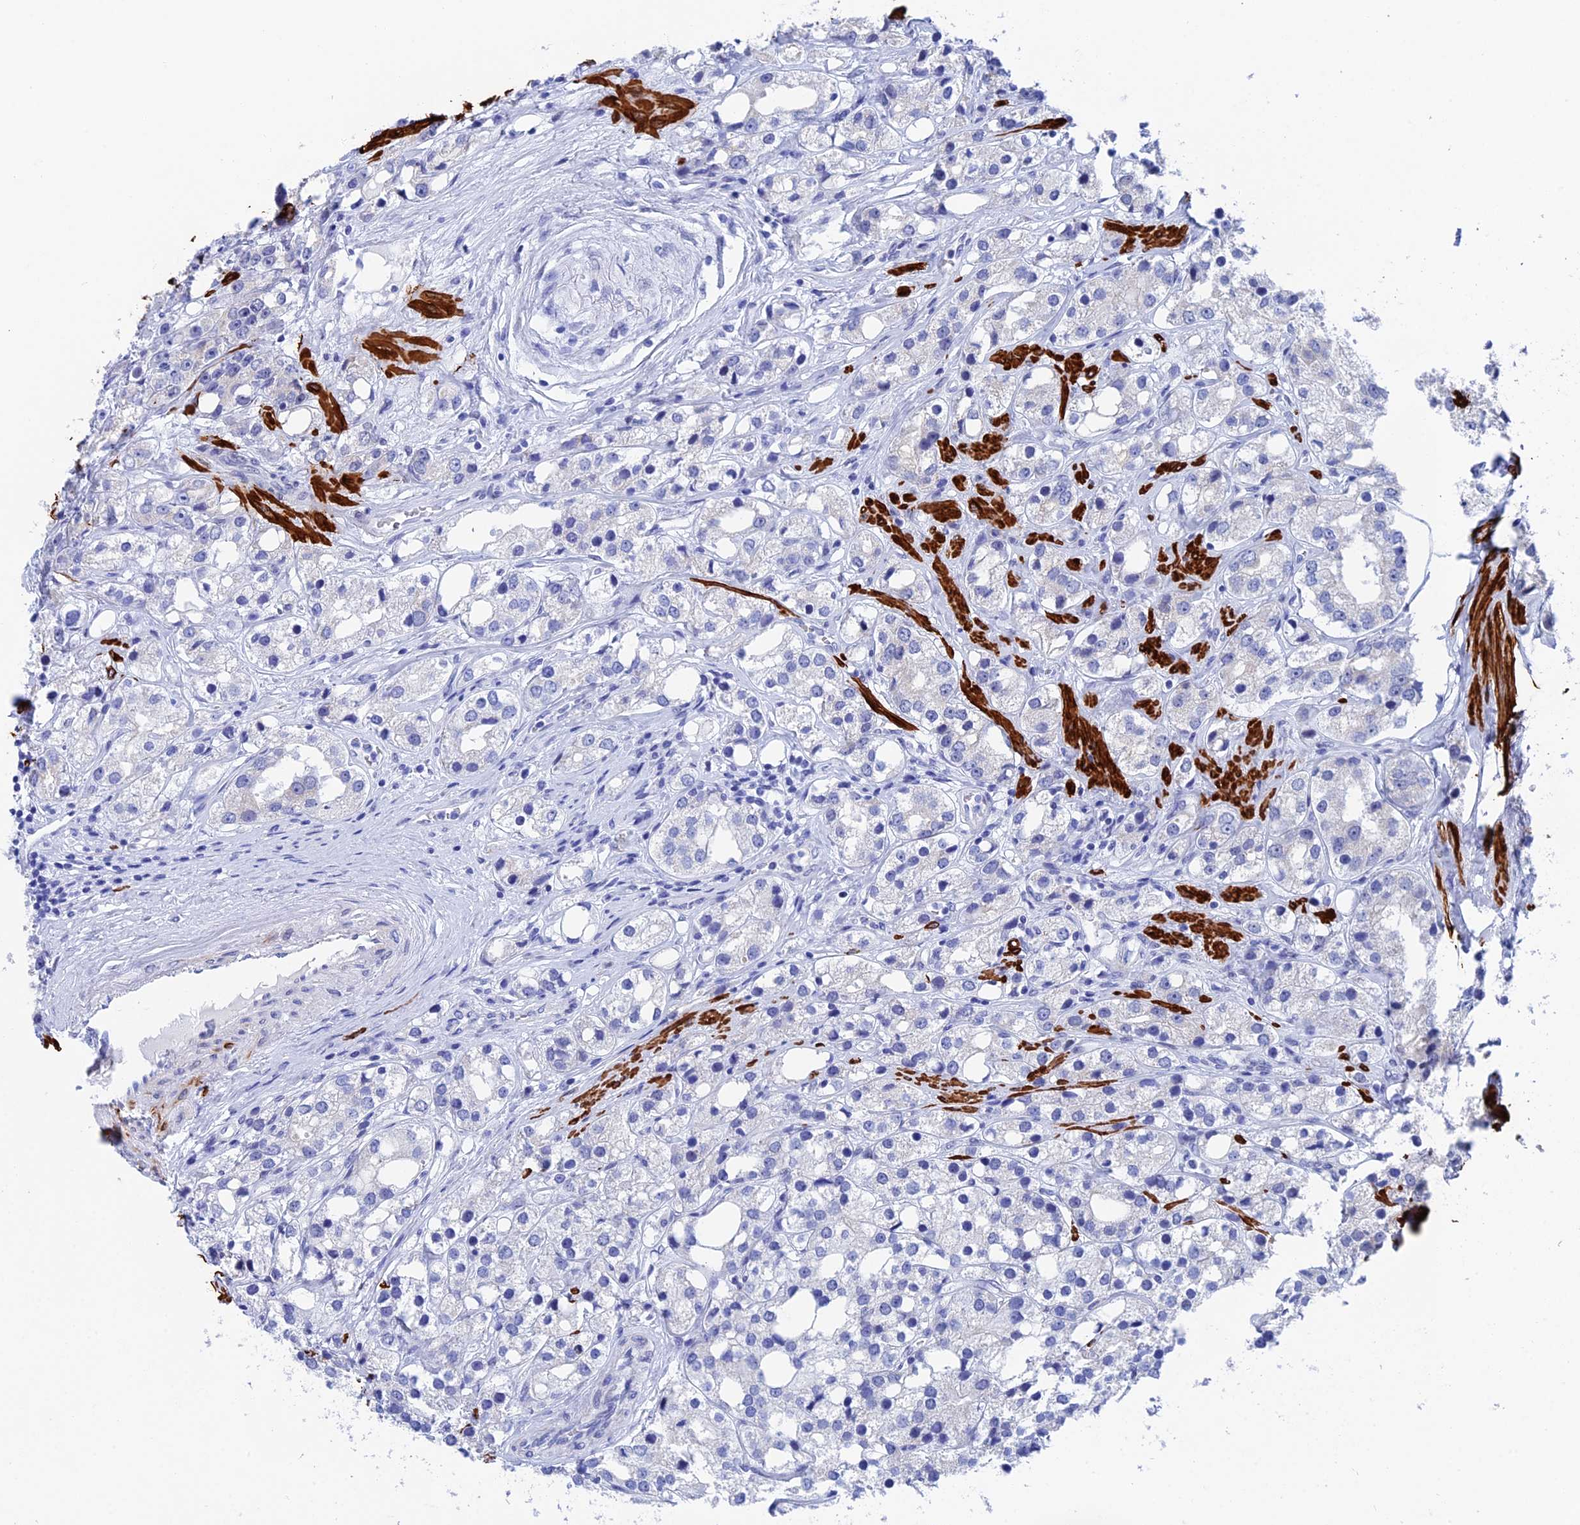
{"staining": {"intensity": "negative", "quantity": "none", "location": "none"}, "tissue": "prostate cancer", "cell_type": "Tumor cells", "image_type": "cancer", "snomed": [{"axis": "morphology", "description": "Adenocarcinoma, NOS"}, {"axis": "topography", "description": "Prostate"}], "caption": "DAB (3,3'-diaminobenzidine) immunohistochemical staining of prostate adenocarcinoma reveals no significant staining in tumor cells. (Brightfield microscopy of DAB immunohistochemistry at high magnification).", "gene": "WDR83", "patient": {"sex": "male", "age": 79}}